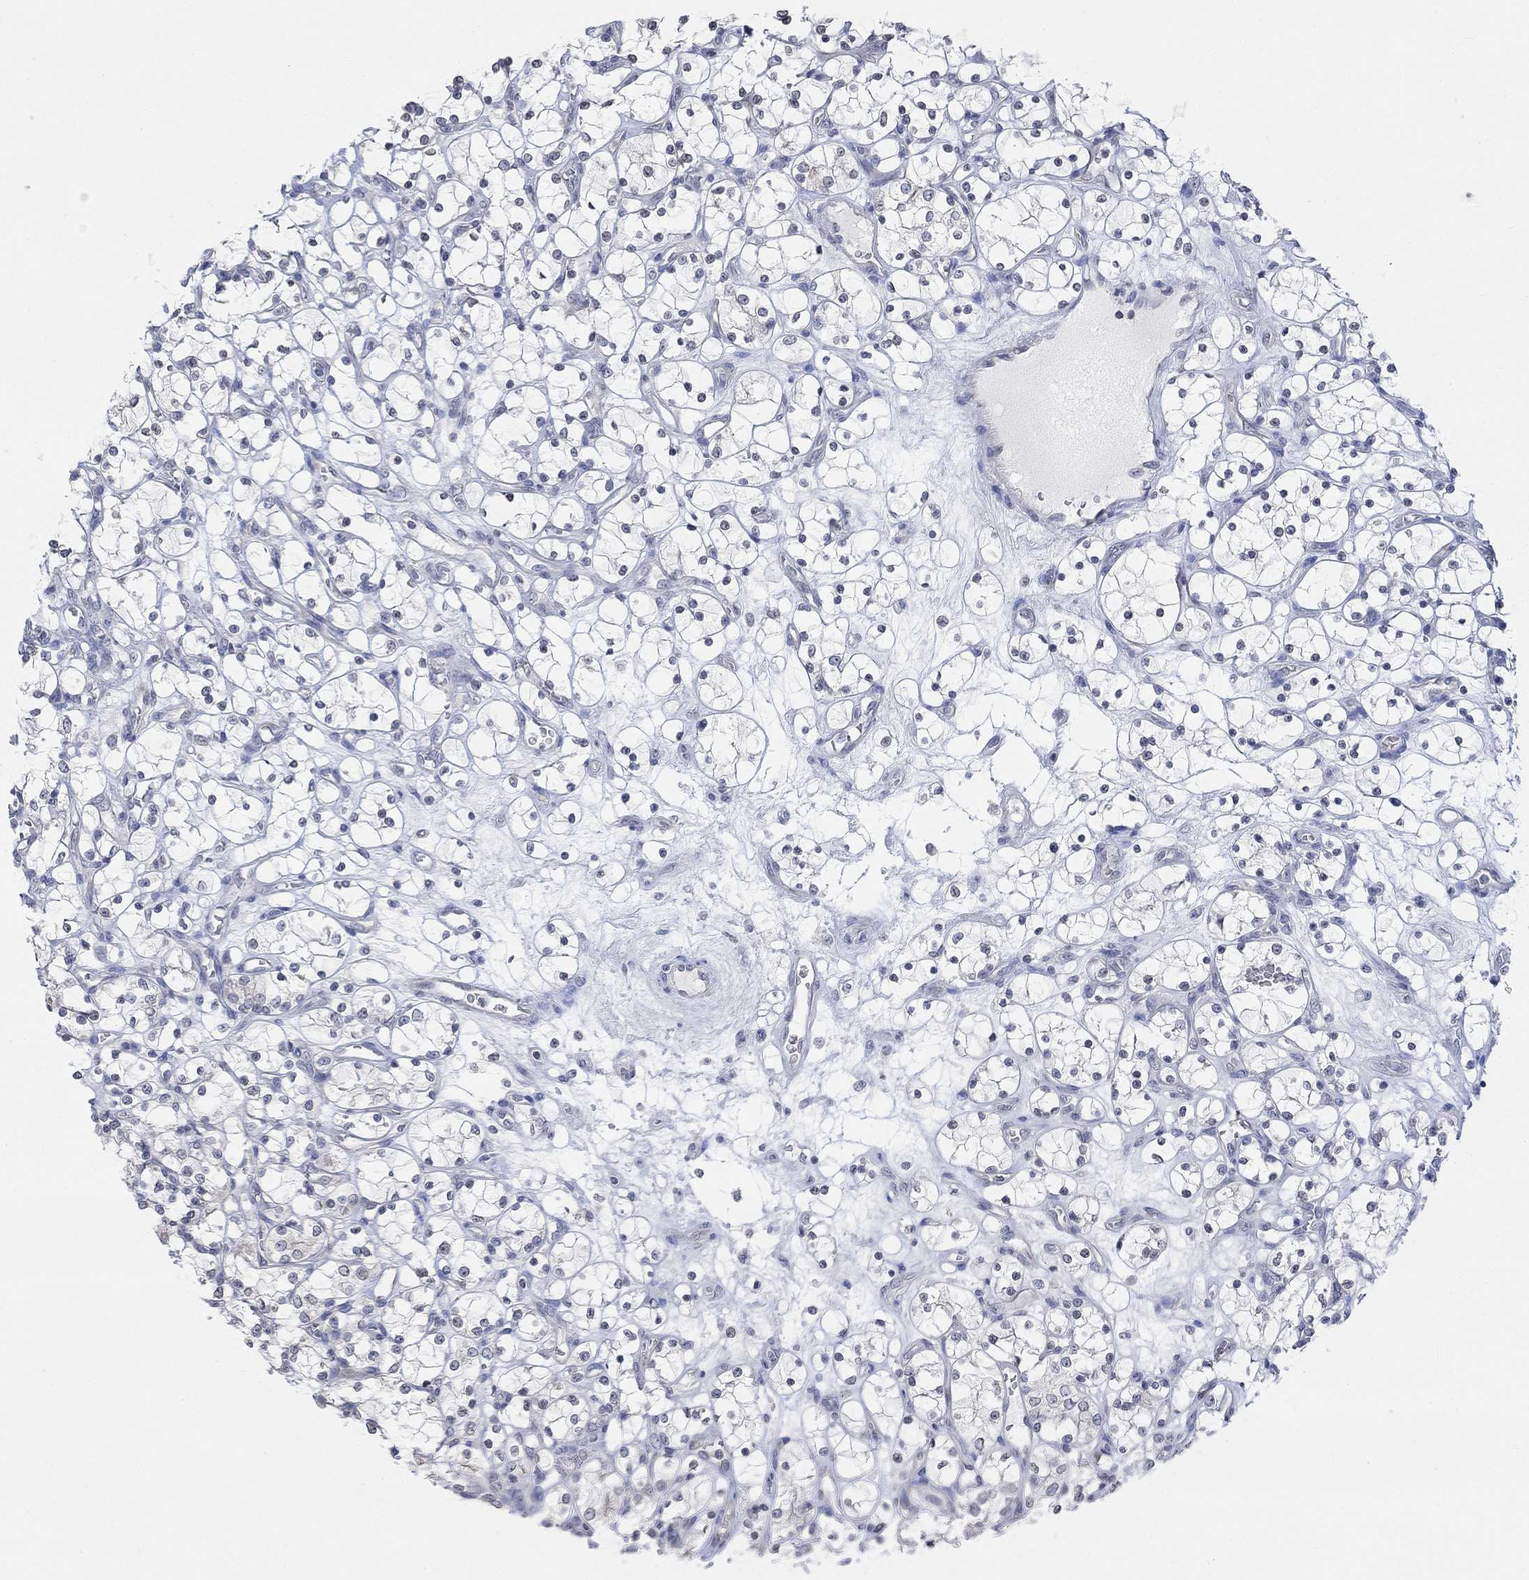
{"staining": {"intensity": "negative", "quantity": "none", "location": "none"}, "tissue": "renal cancer", "cell_type": "Tumor cells", "image_type": "cancer", "snomed": [{"axis": "morphology", "description": "Adenocarcinoma, NOS"}, {"axis": "topography", "description": "Kidney"}], "caption": "Tumor cells are negative for brown protein staining in renal adenocarcinoma. Brightfield microscopy of IHC stained with DAB (brown) and hematoxylin (blue), captured at high magnification.", "gene": "TMEM255A", "patient": {"sex": "female", "age": 69}}